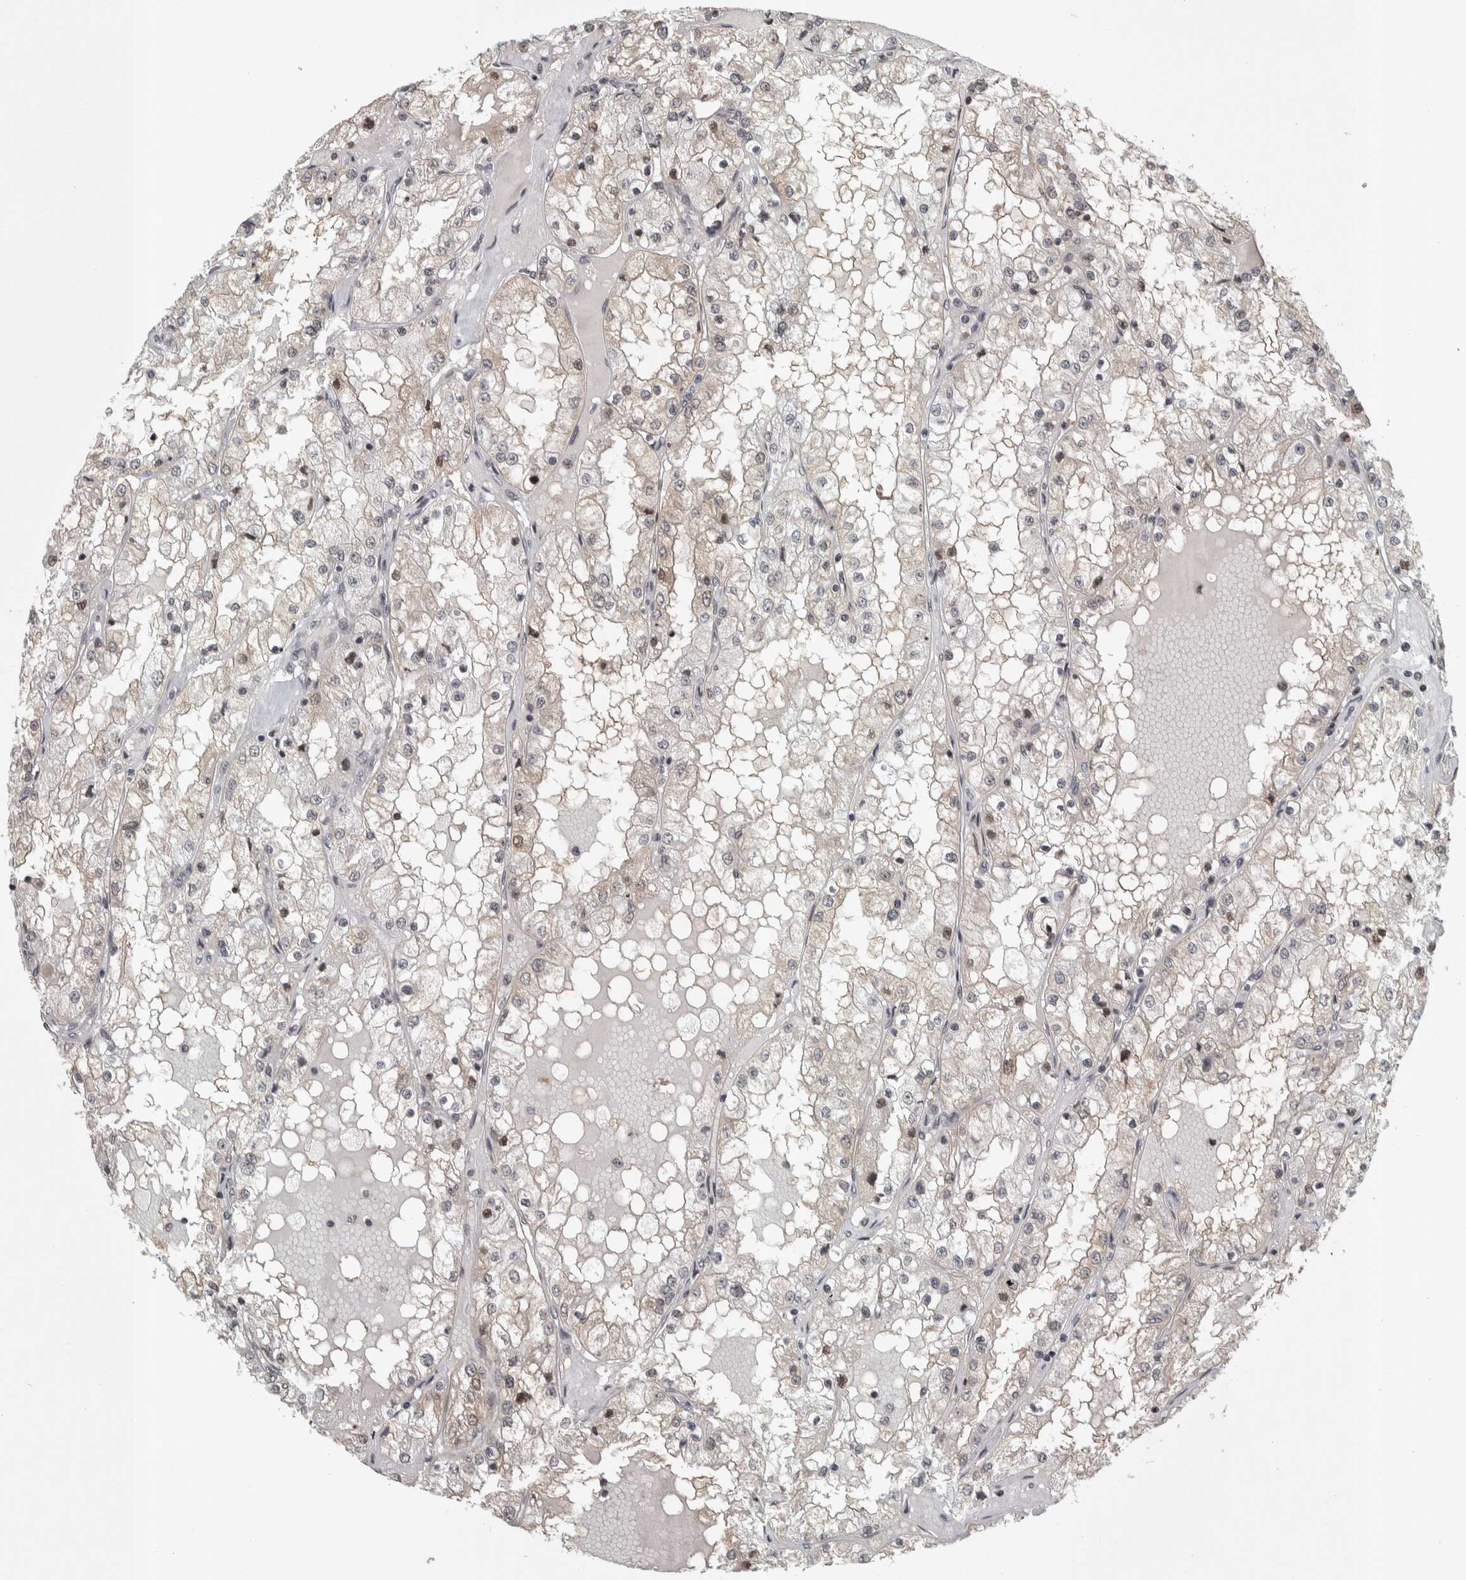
{"staining": {"intensity": "weak", "quantity": "<25%", "location": "cytoplasmic/membranous,nuclear"}, "tissue": "renal cancer", "cell_type": "Tumor cells", "image_type": "cancer", "snomed": [{"axis": "morphology", "description": "Adenocarcinoma, NOS"}, {"axis": "topography", "description": "Kidney"}], "caption": "A micrograph of adenocarcinoma (renal) stained for a protein shows no brown staining in tumor cells. (Immunohistochemistry (ihc), brightfield microscopy, high magnification).", "gene": "ZSCAN21", "patient": {"sex": "male", "age": 68}}